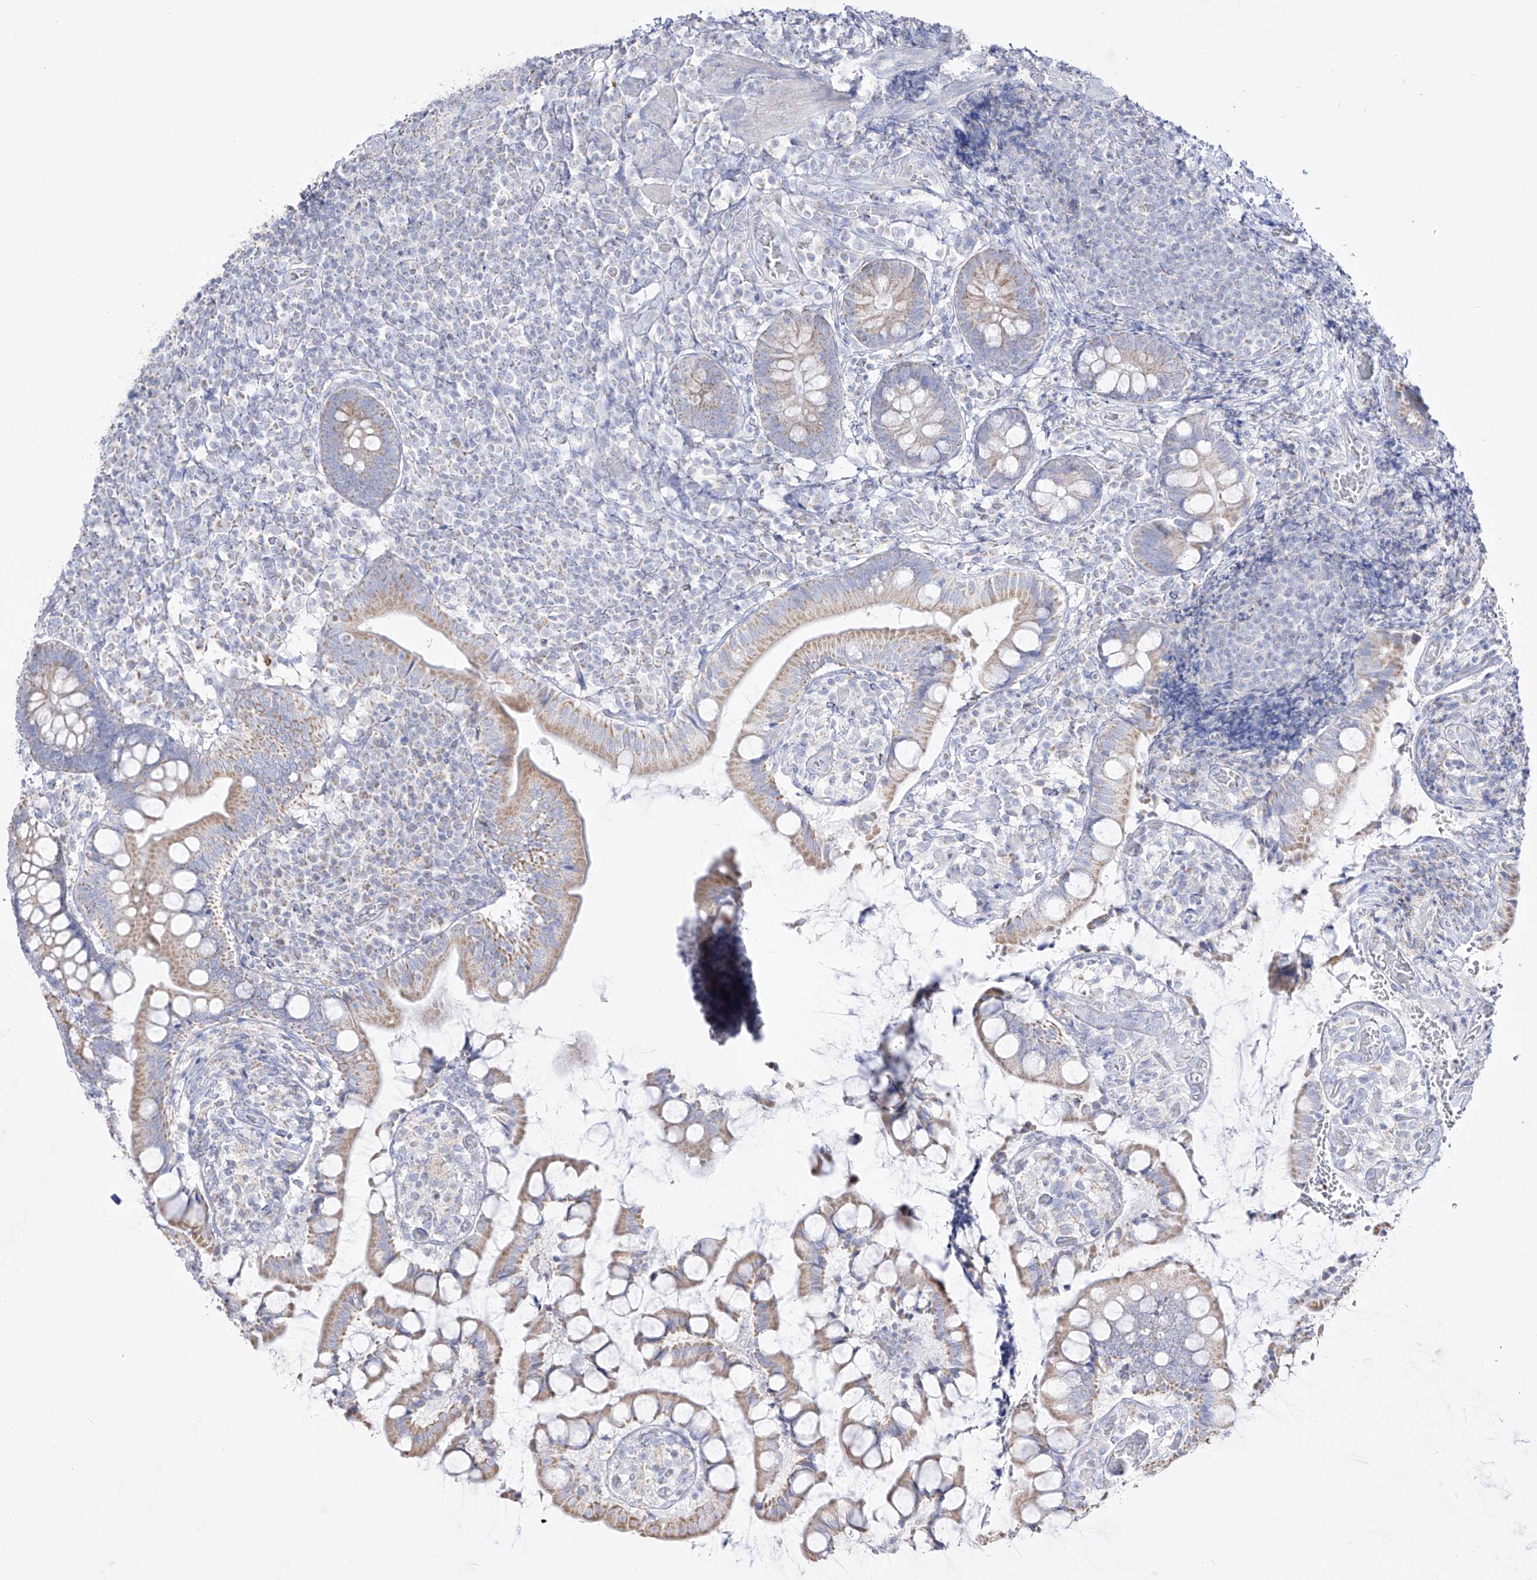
{"staining": {"intensity": "moderate", "quantity": ">75%", "location": "cytoplasmic/membranous"}, "tissue": "small intestine", "cell_type": "Glandular cells", "image_type": "normal", "snomed": [{"axis": "morphology", "description": "Normal tissue, NOS"}, {"axis": "topography", "description": "Small intestine"}], "caption": "A brown stain labels moderate cytoplasmic/membranous expression of a protein in glandular cells of benign small intestine.", "gene": "RCHY1", "patient": {"sex": "male", "age": 52}}